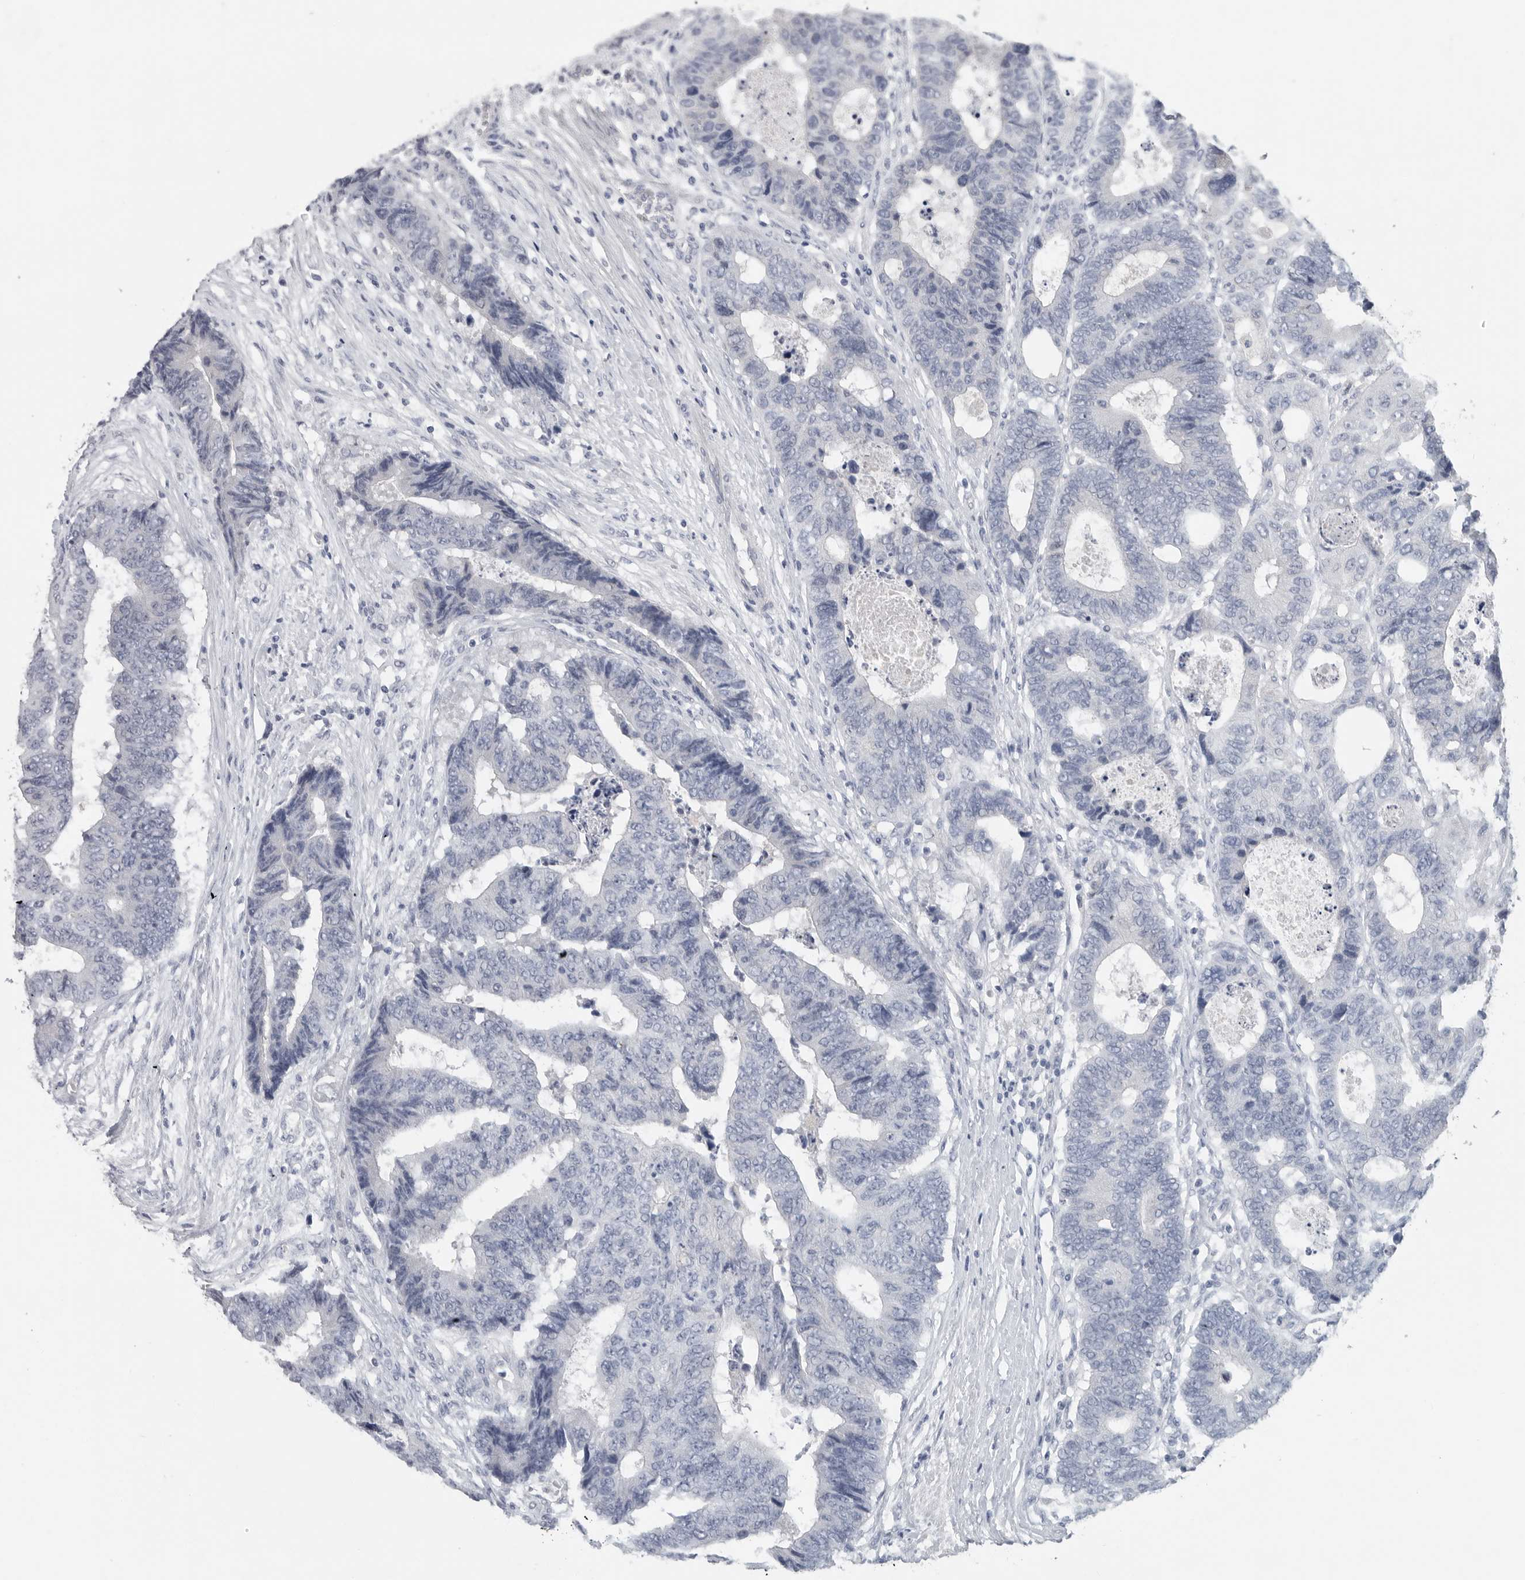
{"staining": {"intensity": "negative", "quantity": "none", "location": "none"}, "tissue": "colorectal cancer", "cell_type": "Tumor cells", "image_type": "cancer", "snomed": [{"axis": "morphology", "description": "Adenocarcinoma, NOS"}, {"axis": "topography", "description": "Rectum"}], "caption": "Immunohistochemistry (IHC) micrograph of neoplastic tissue: human colorectal cancer stained with DAB (3,3'-diaminobenzidine) exhibits no significant protein staining in tumor cells. Nuclei are stained in blue.", "gene": "REG4", "patient": {"sex": "male", "age": 84}}